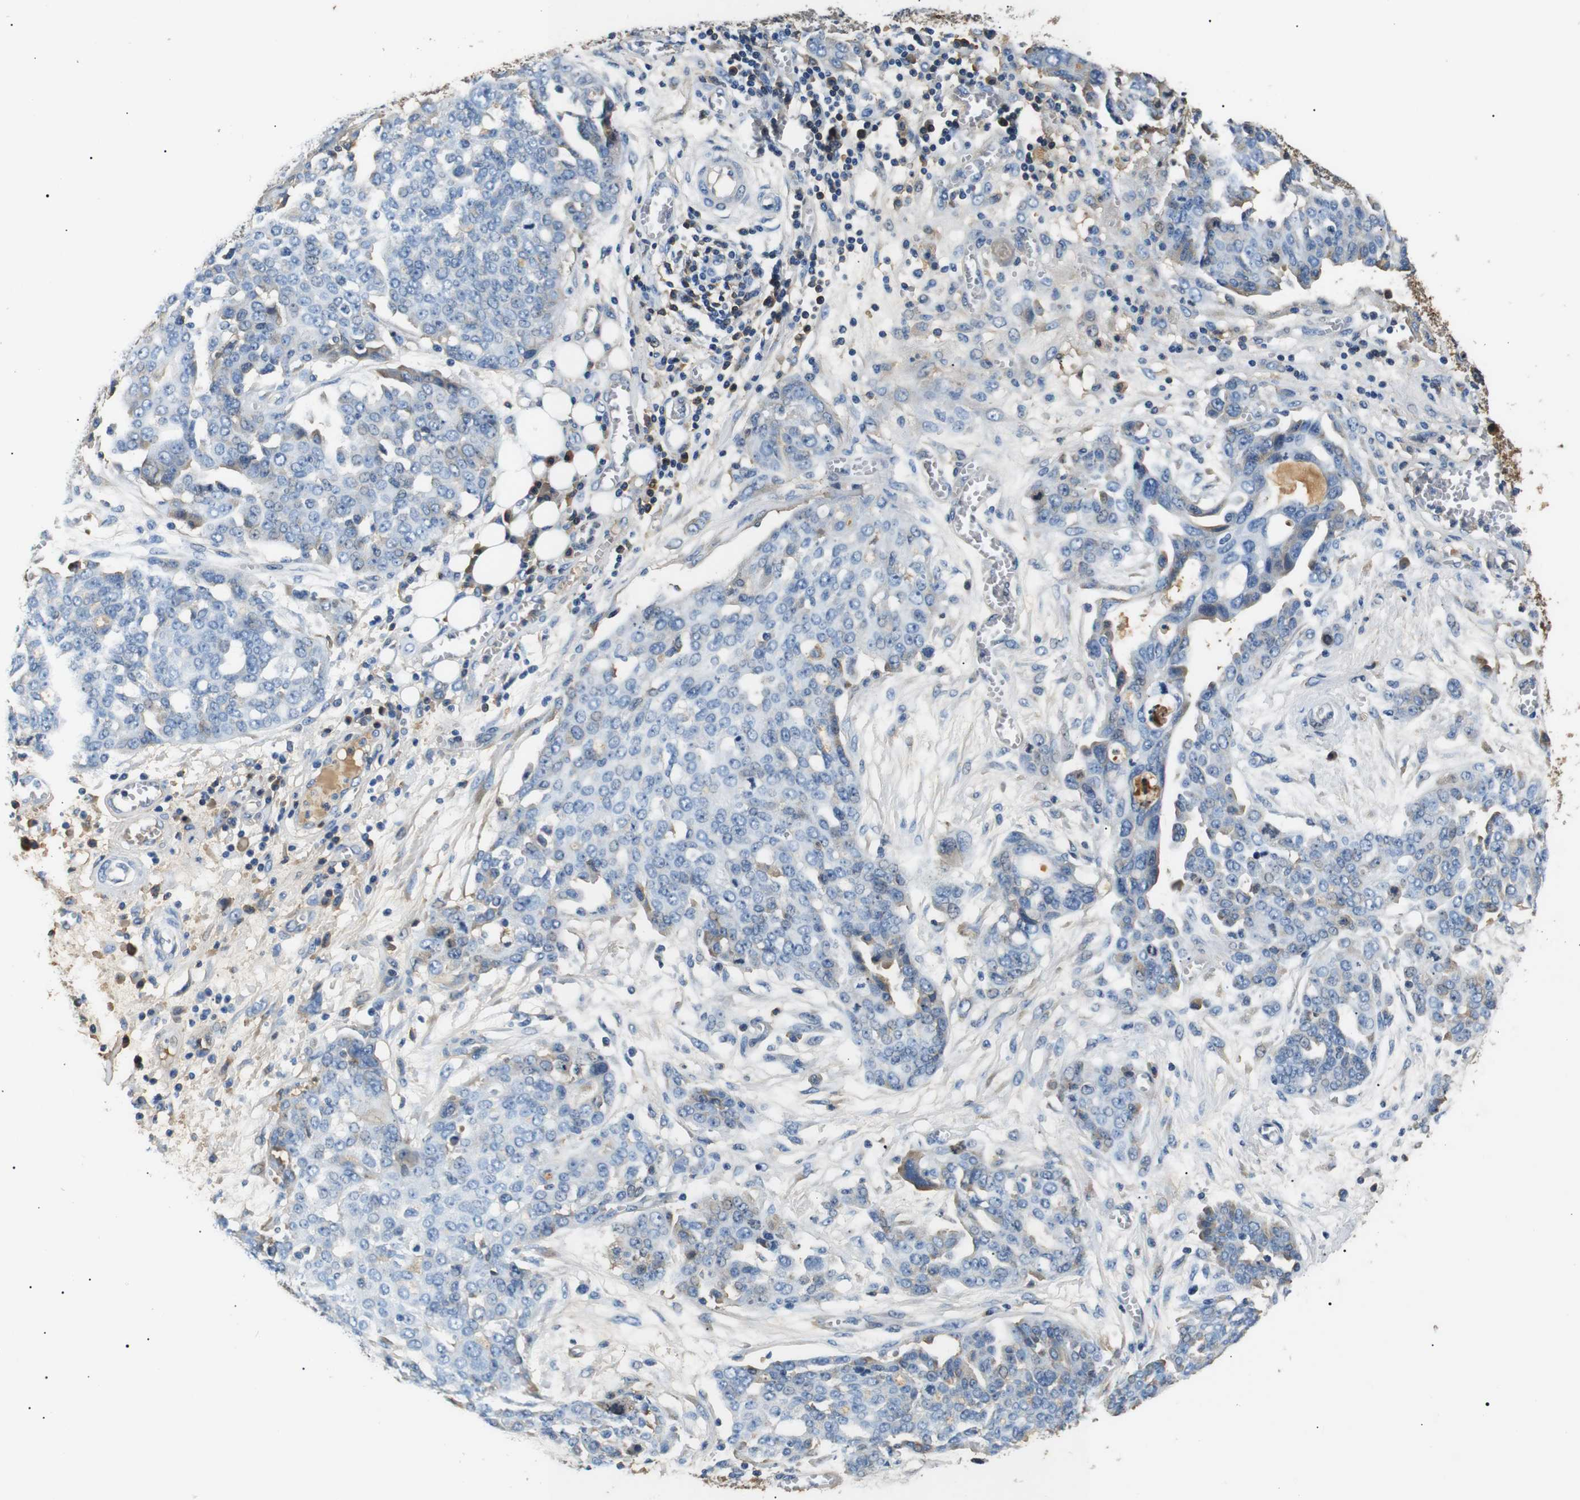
{"staining": {"intensity": "weak", "quantity": "<25%", "location": "cytoplasmic/membranous"}, "tissue": "ovarian cancer", "cell_type": "Tumor cells", "image_type": "cancer", "snomed": [{"axis": "morphology", "description": "Cystadenocarcinoma, serous, NOS"}, {"axis": "topography", "description": "Soft tissue"}, {"axis": "topography", "description": "Ovary"}], "caption": "Immunohistochemical staining of serous cystadenocarcinoma (ovarian) shows no significant staining in tumor cells. Brightfield microscopy of IHC stained with DAB (3,3'-diaminobenzidine) (brown) and hematoxylin (blue), captured at high magnification.", "gene": "LHCGR", "patient": {"sex": "female", "age": 57}}